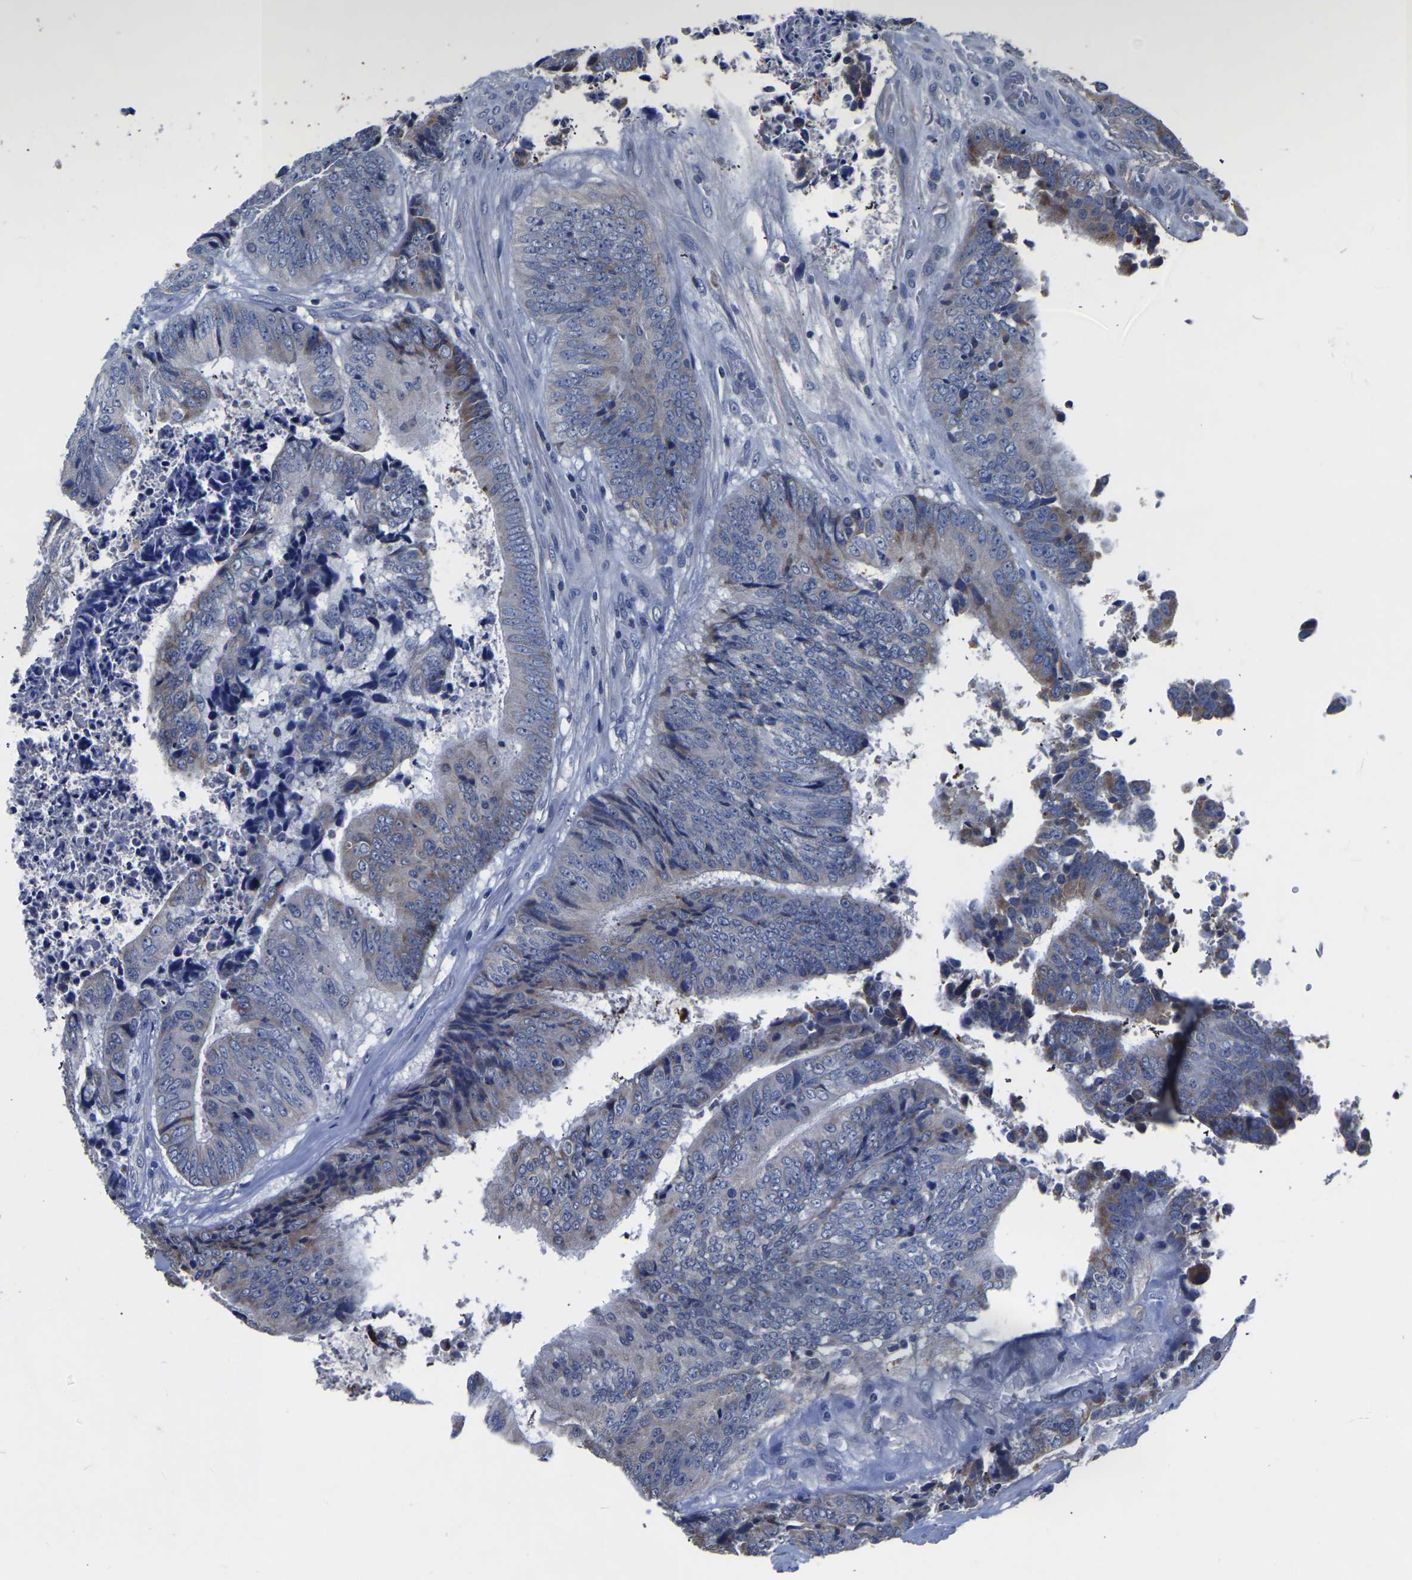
{"staining": {"intensity": "moderate", "quantity": "<25%", "location": "cytoplasmic/membranous"}, "tissue": "colorectal cancer", "cell_type": "Tumor cells", "image_type": "cancer", "snomed": [{"axis": "morphology", "description": "Adenocarcinoma, NOS"}, {"axis": "topography", "description": "Rectum"}], "caption": "Protein expression analysis of colorectal cancer reveals moderate cytoplasmic/membranous staining in approximately <25% of tumor cells.", "gene": "FGD5", "patient": {"sex": "male", "age": 72}}